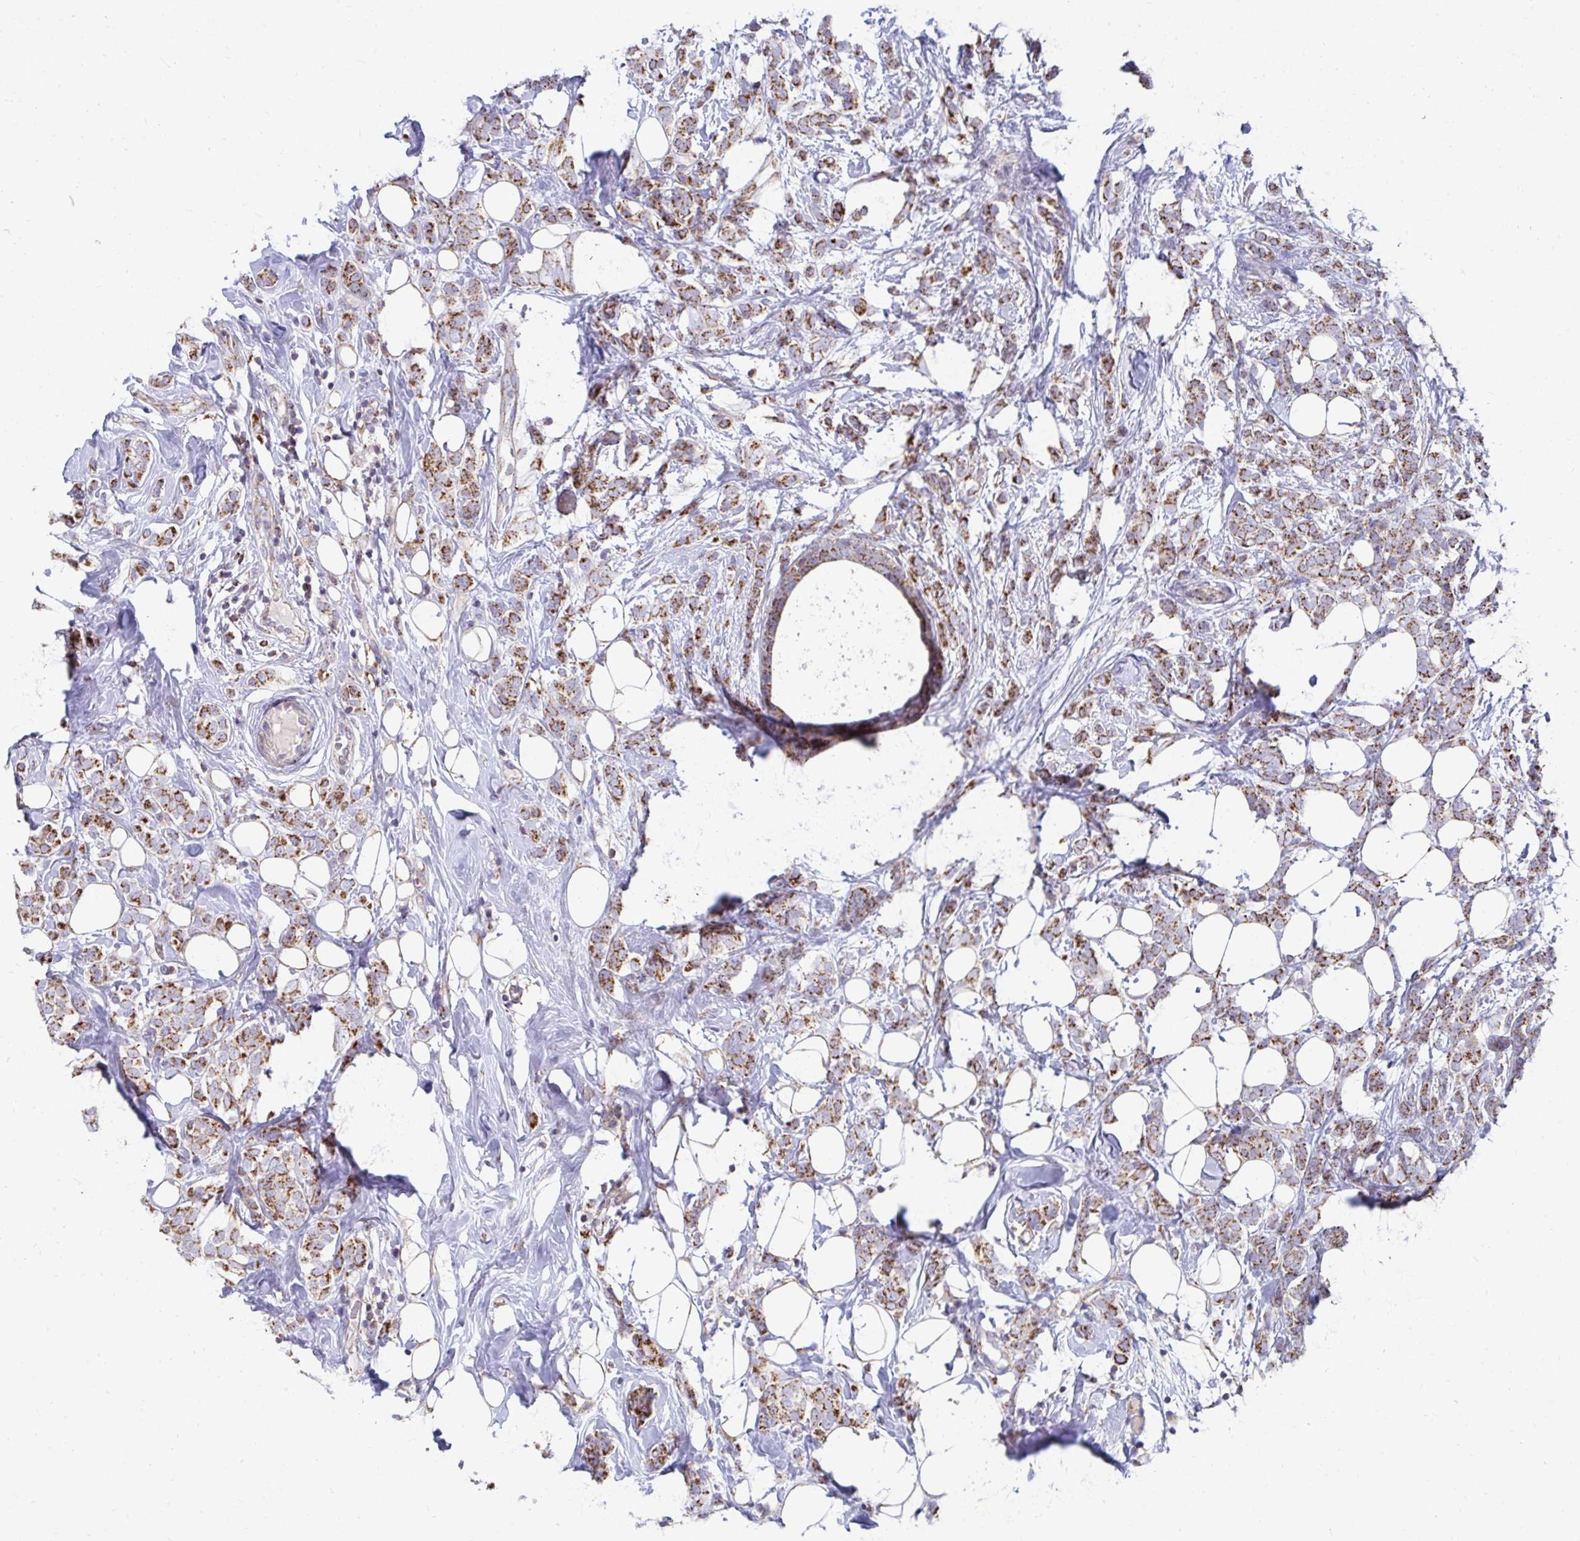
{"staining": {"intensity": "strong", "quantity": ">75%", "location": "cytoplasmic/membranous"}, "tissue": "breast cancer", "cell_type": "Tumor cells", "image_type": "cancer", "snomed": [{"axis": "morphology", "description": "Lobular carcinoma"}, {"axis": "topography", "description": "Breast"}], "caption": "Immunohistochemistry of lobular carcinoma (breast) demonstrates high levels of strong cytoplasmic/membranous staining in approximately >75% of tumor cells.", "gene": "EXOC5", "patient": {"sex": "female", "age": 49}}